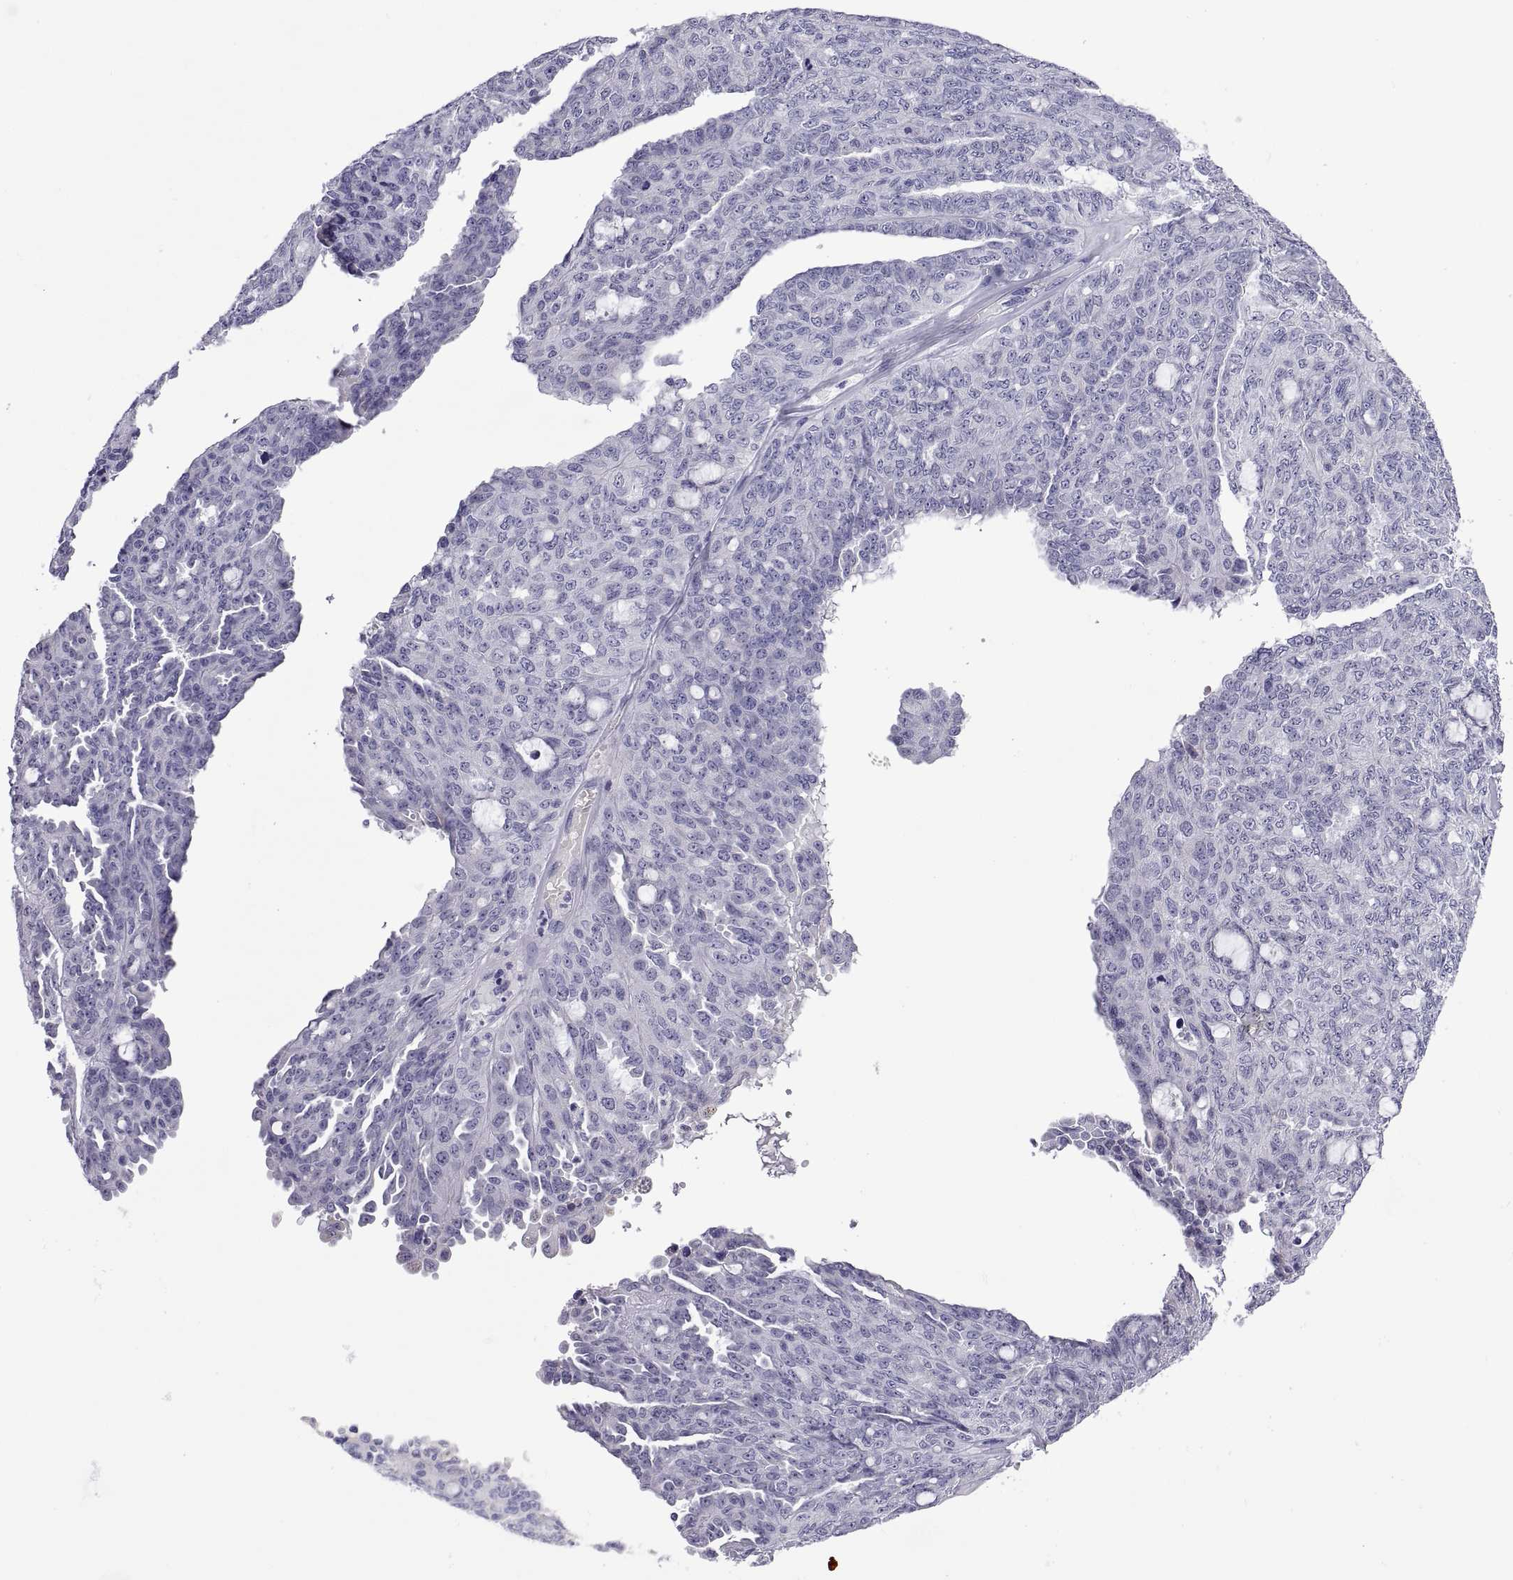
{"staining": {"intensity": "negative", "quantity": "none", "location": "none"}, "tissue": "ovarian cancer", "cell_type": "Tumor cells", "image_type": "cancer", "snomed": [{"axis": "morphology", "description": "Cystadenocarcinoma, serous, NOS"}, {"axis": "topography", "description": "Ovary"}], "caption": "Tumor cells are negative for protein expression in human ovarian serous cystadenocarcinoma. Brightfield microscopy of immunohistochemistry (IHC) stained with DAB (brown) and hematoxylin (blue), captured at high magnification.", "gene": "VSX2", "patient": {"sex": "female", "age": 71}}